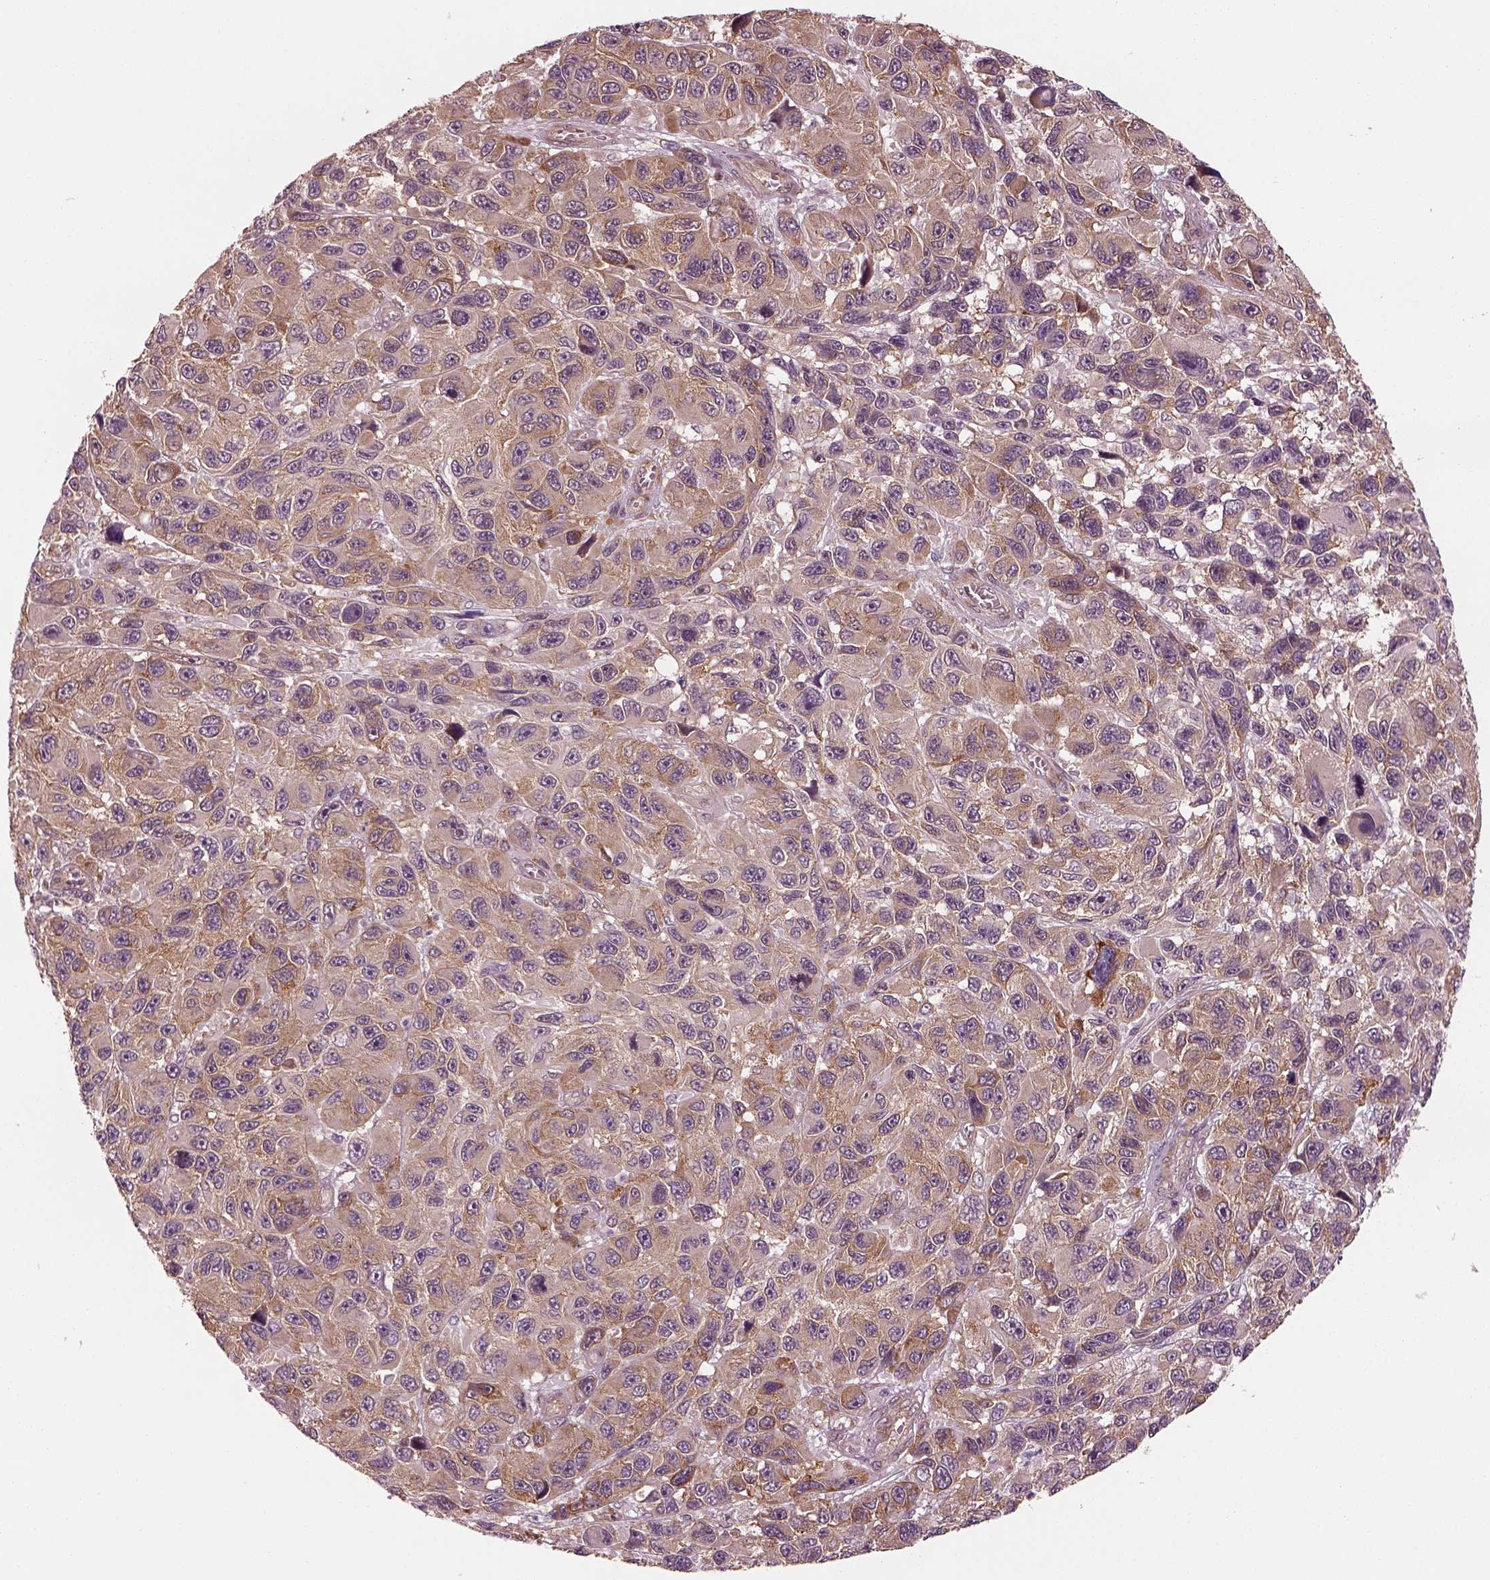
{"staining": {"intensity": "moderate", "quantity": "25%-75%", "location": "cytoplasmic/membranous"}, "tissue": "melanoma", "cell_type": "Tumor cells", "image_type": "cancer", "snomed": [{"axis": "morphology", "description": "Malignant melanoma, NOS"}, {"axis": "topography", "description": "Skin"}], "caption": "A brown stain highlights moderate cytoplasmic/membranous positivity of a protein in human malignant melanoma tumor cells.", "gene": "LSM14A", "patient": {"sex": "male", "age": 53}}